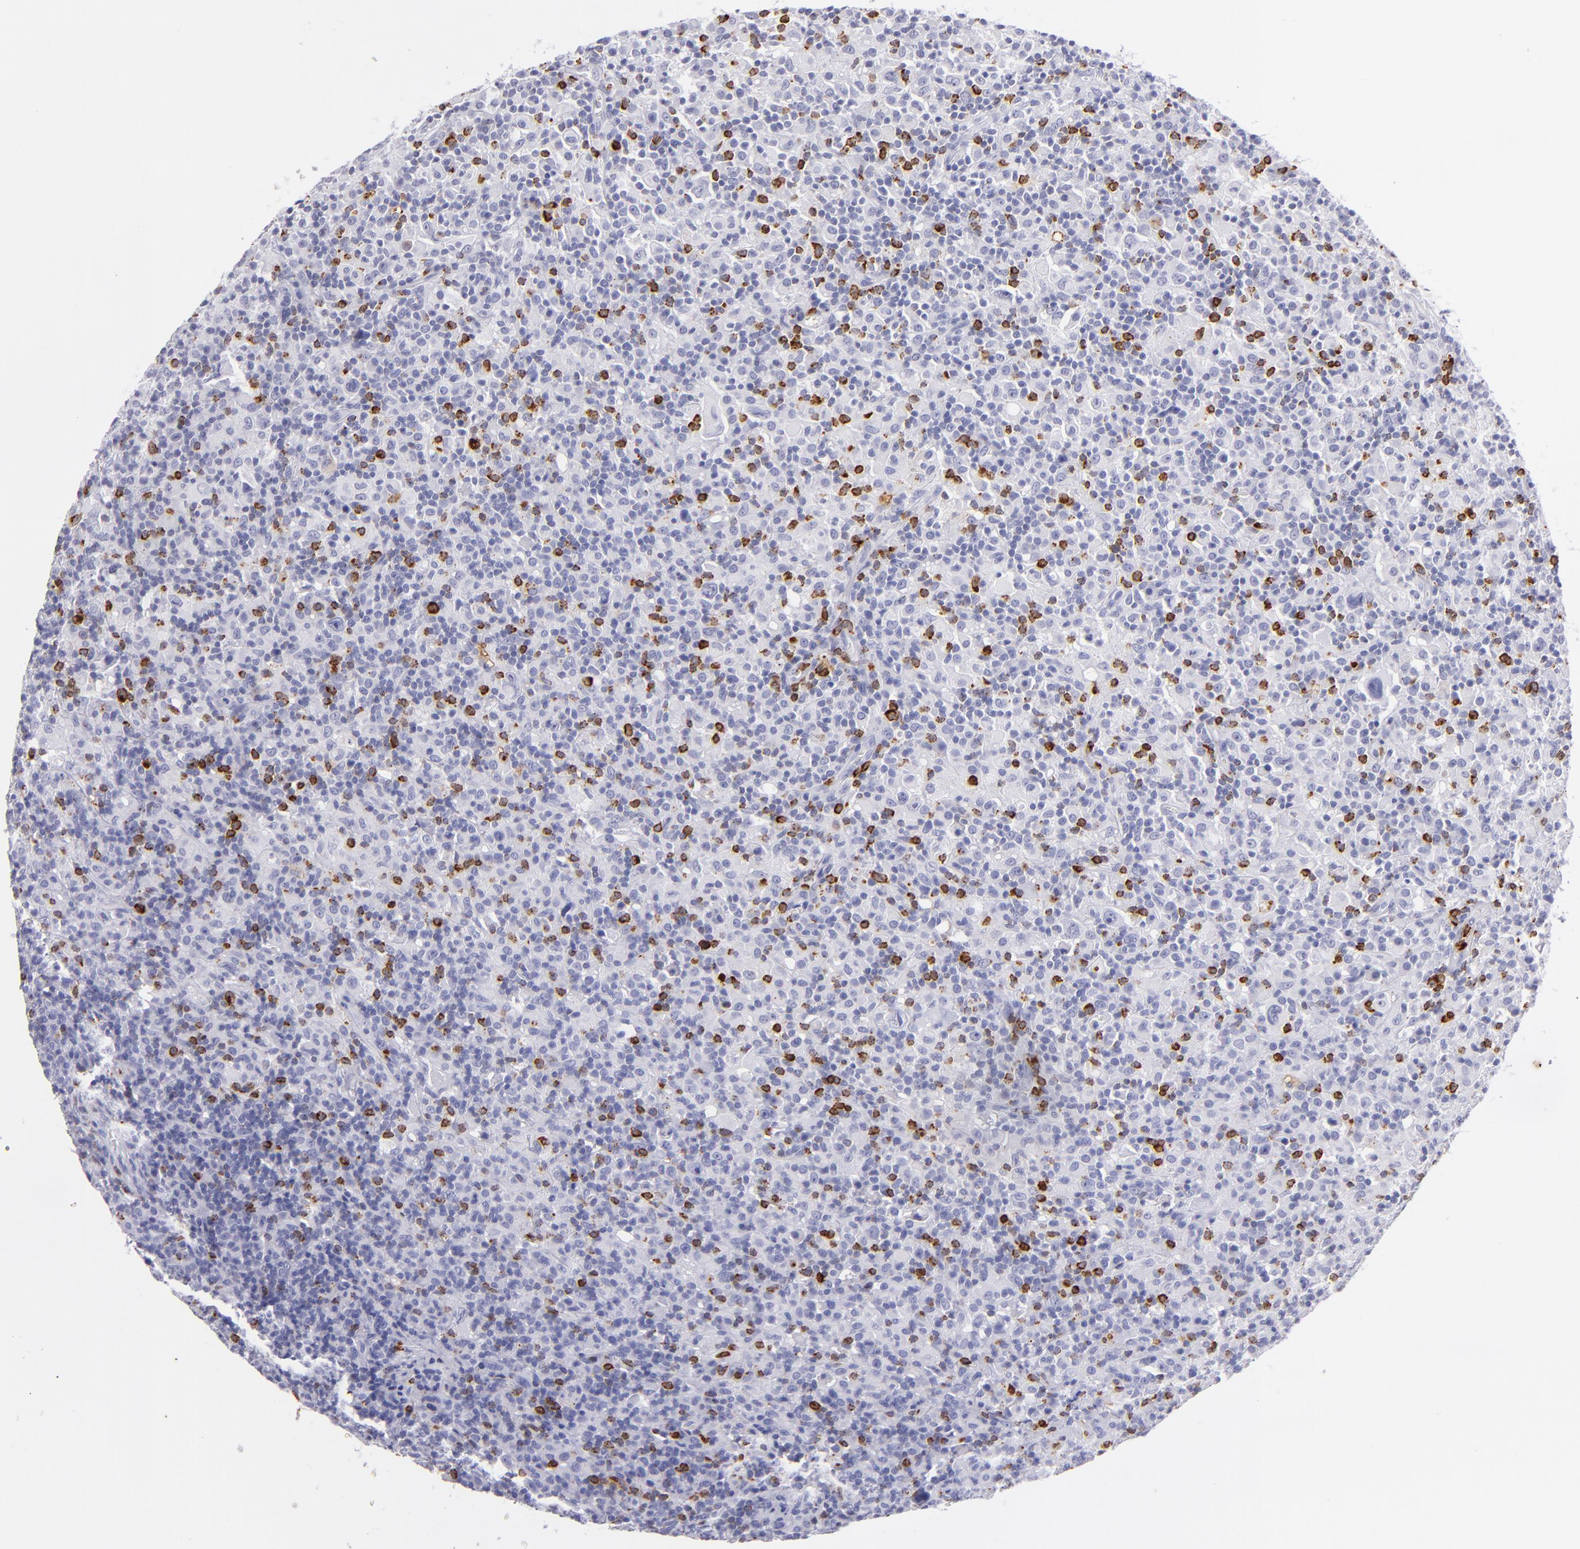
{"staining": {"intensity": "negative", "quantity": "none", "location": "none"}, "tissue": "lymphoma", "cell_type": "Tumor cells", "image_type": "cancer", "snomed": [{"axis": "morphology", "description": "Hodgkin's disease, NOS"}, {"axis": "topography", "description": "Lymph node"}], "caption": "Immunohistochemistry (IHC) of human Hodgkin's disease reveals no expression in tumor cells. Nuclei are stained in blue.", "gene": "PRF1", "patient": {"sex": "male", "age": 46}}